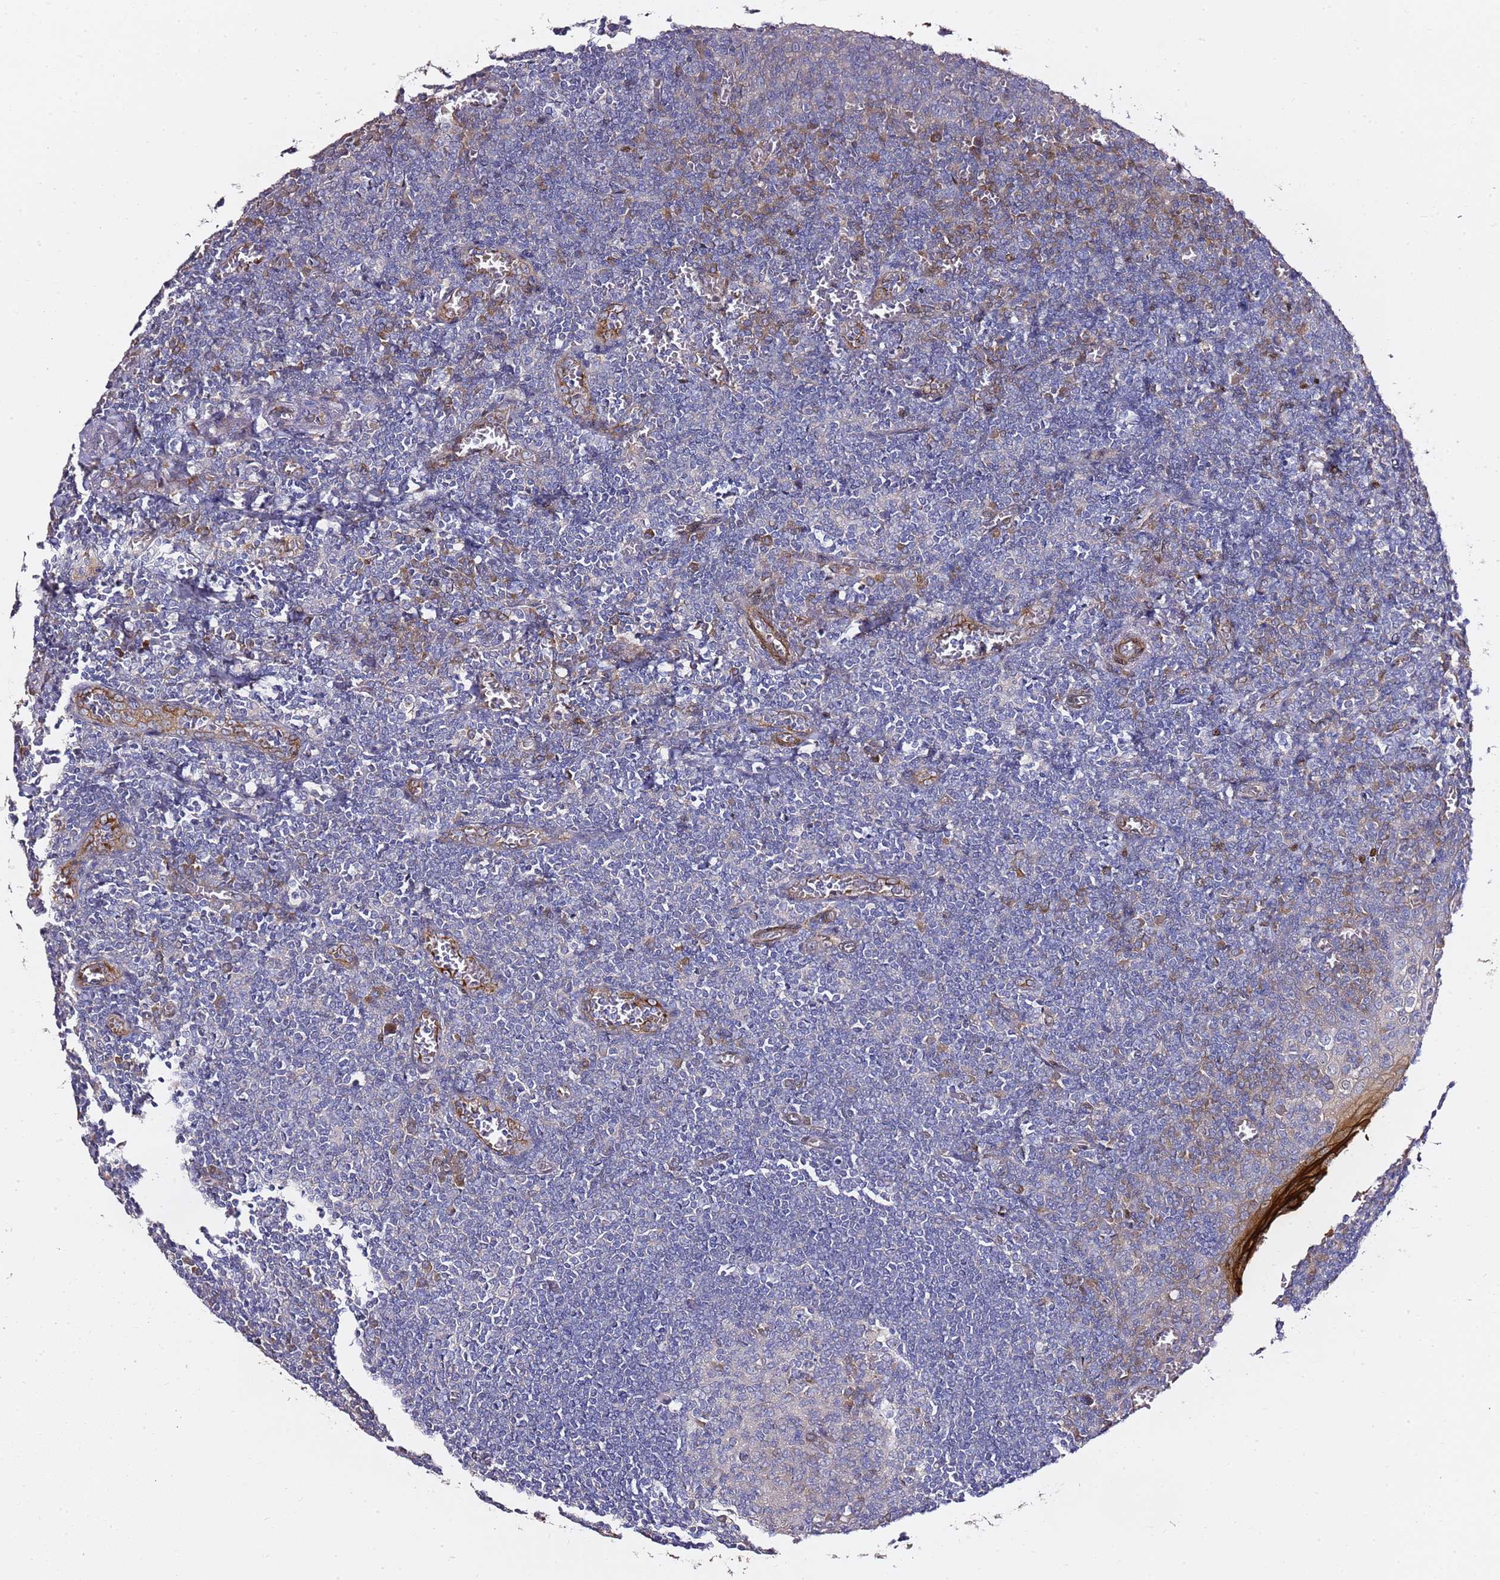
{"staining": {"intensity": "negative", "quantity": "none", "location": "none"}, "tissue": "tonsil", "cell_type": "Germinal center cells", "image_type": "normal", "snomed": [{"axis": "morphology", "description": "Normal tissue, NOS"}, {"axis": "topography", "description": "Tonsil"}], "caption": "This is an IHC histopathology image of normal tonsil. There is no staining in germinal center cells.", "gene": "EPS8L1", "patient": {"sex": "male", "age": 27}}